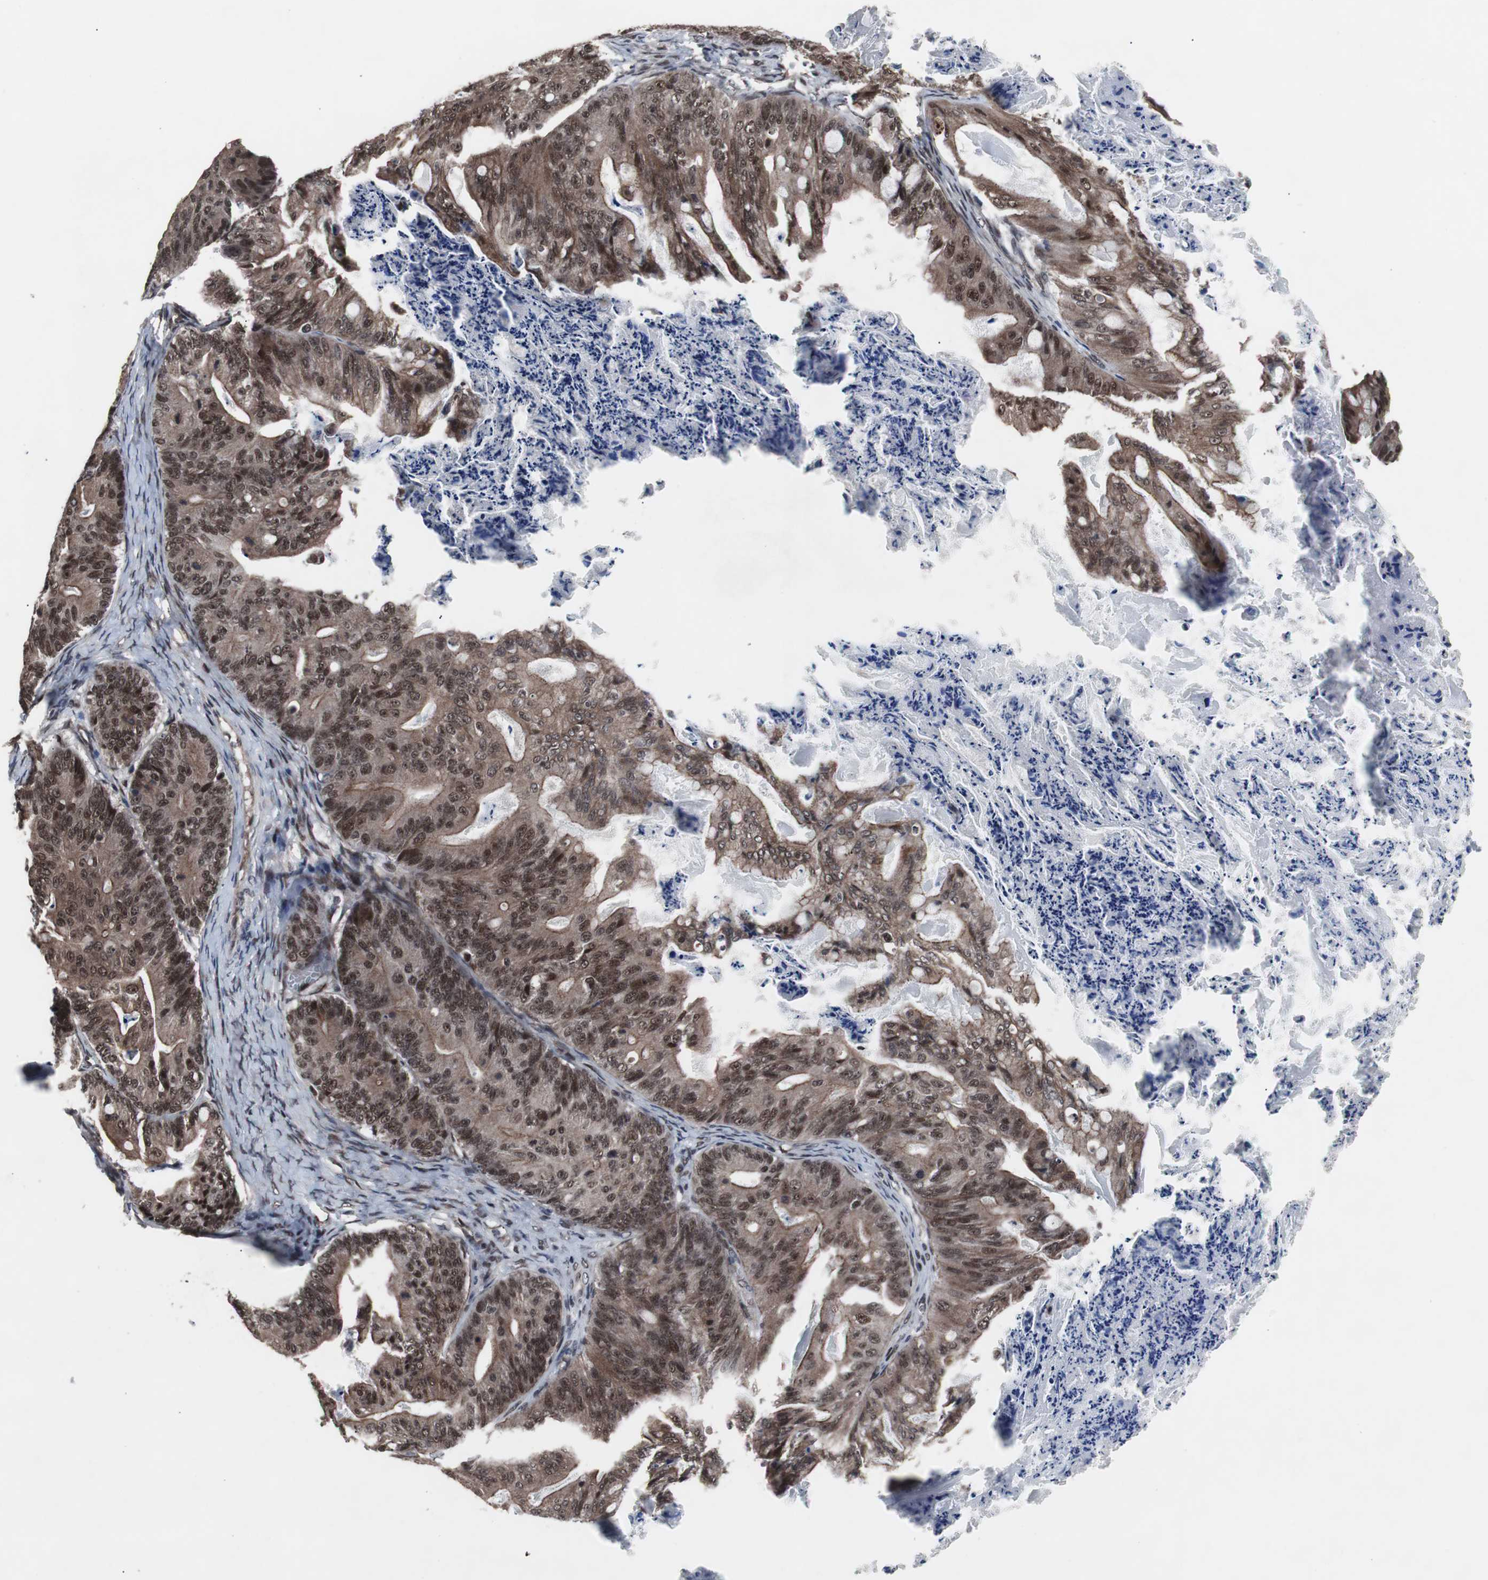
{"staining": {"intensity": "moderate", "quantity": ">75%", "location": "cytoplasmic/membranous,nuclear"}, "tissue": "ovarian cancer", "cell_type": "Tumor cells", "image_type": "cancer", "snomed": [{"axis": "morphology", "description": "Cystadenocarcinoma, mucinous, NOS"}, {"axis": "topography", "description": "Ovary"}], "caption": "An immunohistochemistry photomicrograph of neoplastic tissue is shown. Protein staining in brown shows moderate cytoplasmic/membranous and nuclear positivity in mucinous cystadenocarcinoma (ovarian) within tumor cells. Immunohistochemistry (ihc) stains the protein in brown and the nuclei are stained blue.", "gene": "GTF2F2", "patient": {"sex": "female", "age": 36}}